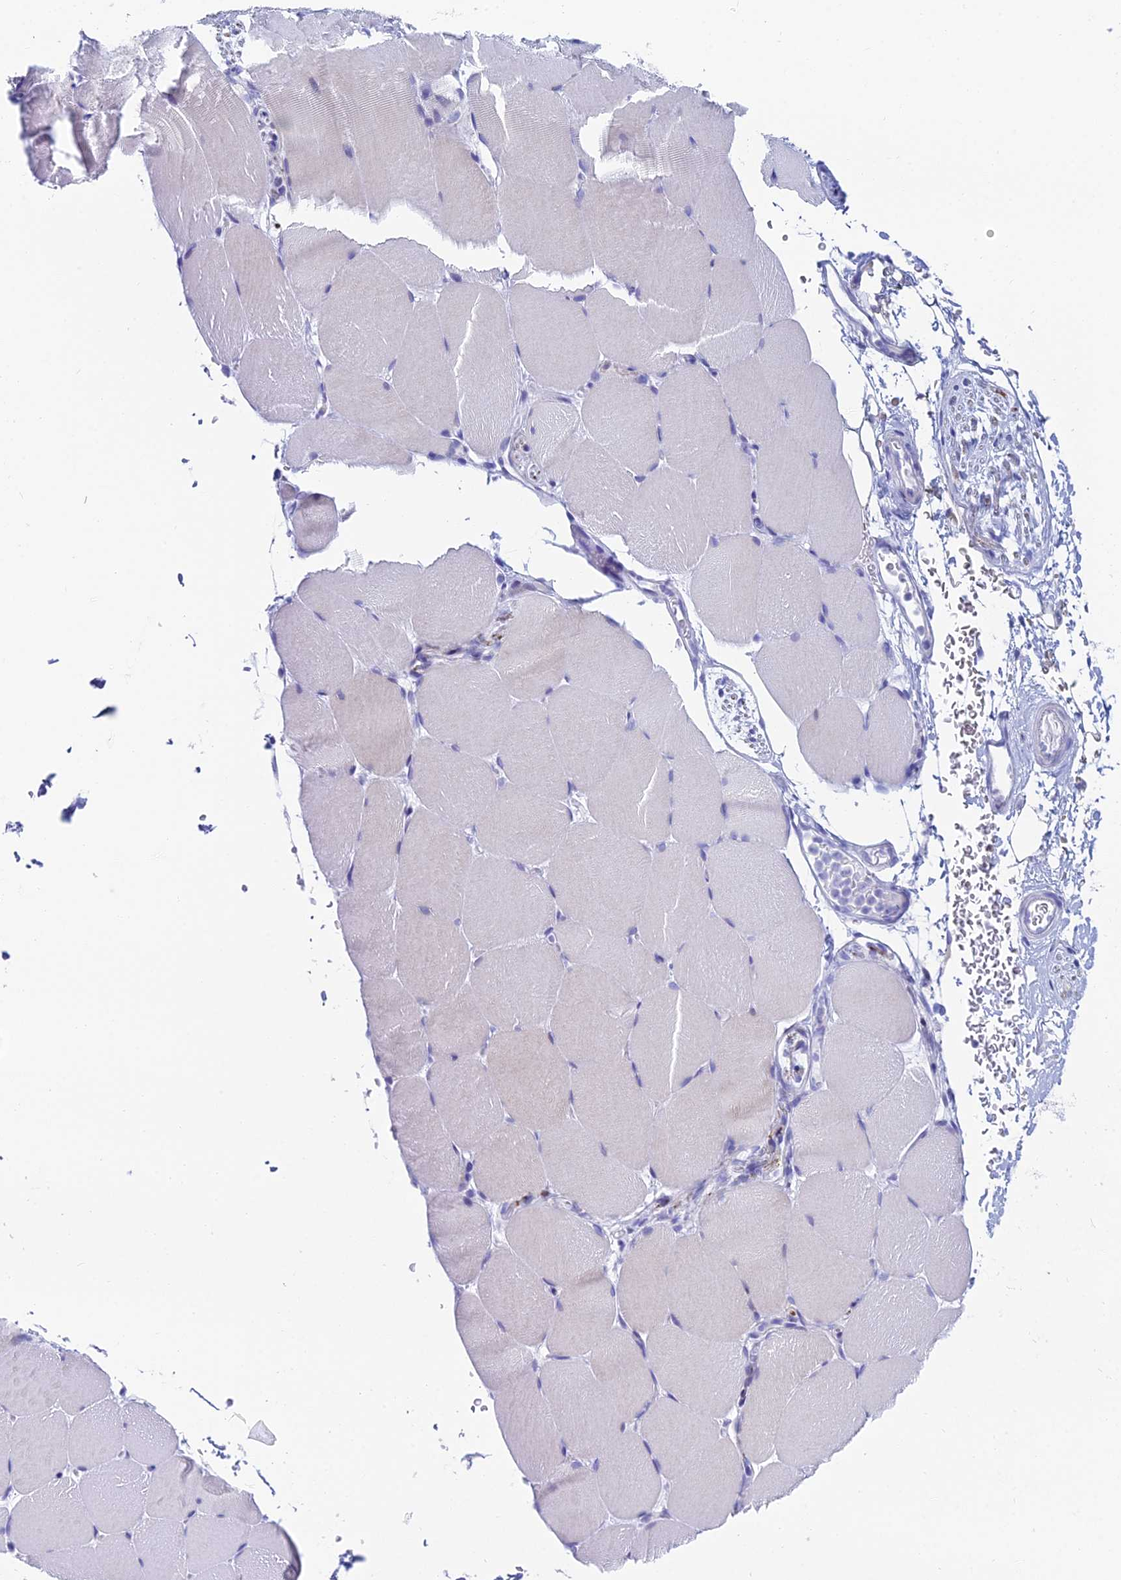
{"staining": {"intensity": "negative", "quantity": "none", "location": "none"}, "tissue": "skeletal muscle", "cell_type": "Myocytes", "image_type": "normal", "snomed": [{"axis": "morphology", "description": "Normal tissue, NOS"}, {"axis": "topography", "description": "Skeletal muscle"}, {"axis": "topography", "description": "Parathyroid gland"}], "caption": "IHC image of benign skeletal muscle: skeletal muscle stained with DAB displays no significant protein expression in myocytes.", "gene": "HSPA1L", "patient": {"sex": "female", "age": 37}}